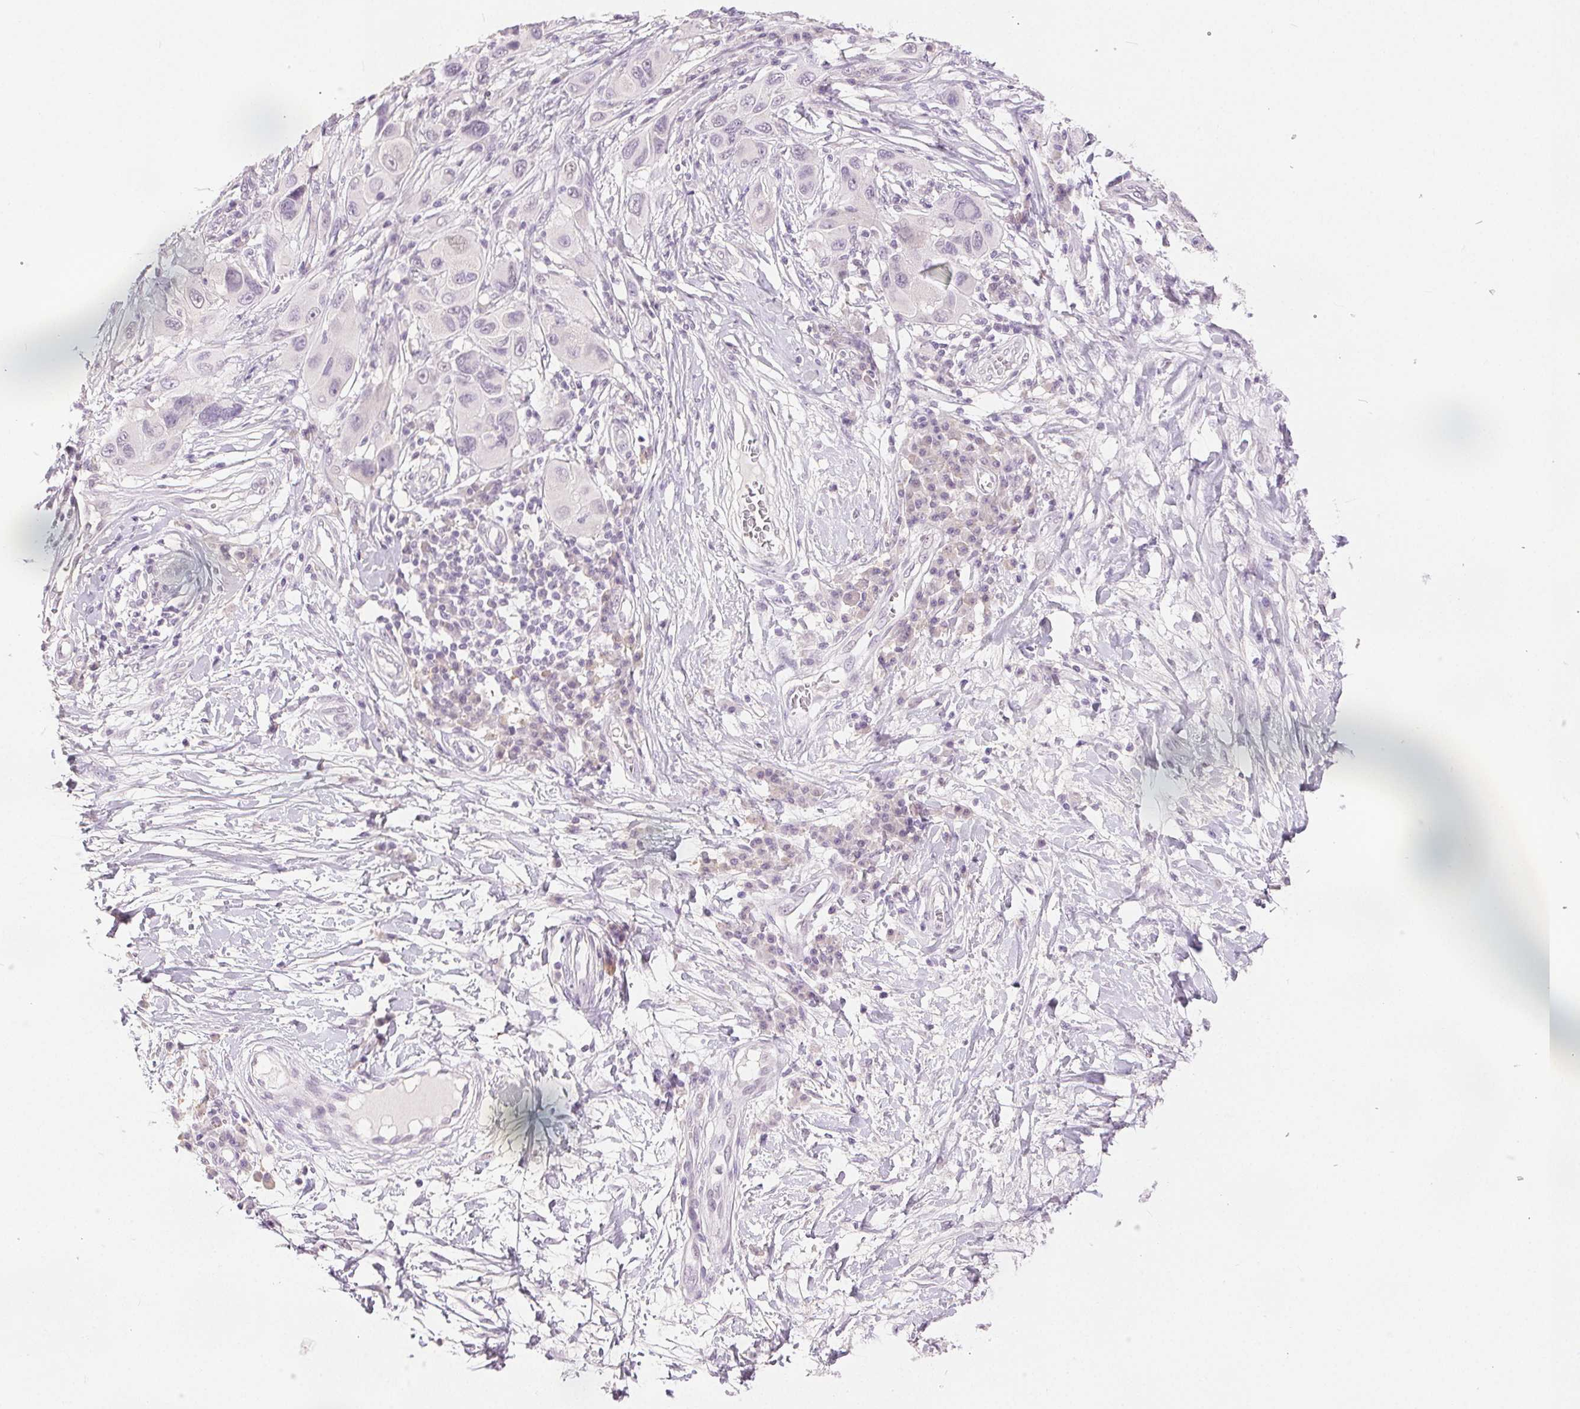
{"staining": {"intensity": "negative", "quantity": "none", "location": "none"}, "tissue": "melanoma", "cell_type": "Tumor cells", "image_type": "cancer", "snomed": [{"axis": "morphology", "description": "Malignant melanoma, NOS"}, {"axis": "topography", "description": "Skin"}], "caption": "Immunohistochemical staining of human malignant melanoma reveals no significant expression in tumor cells.", "gene": "CA12", "patient": {"sex": "male", "age": 53}}